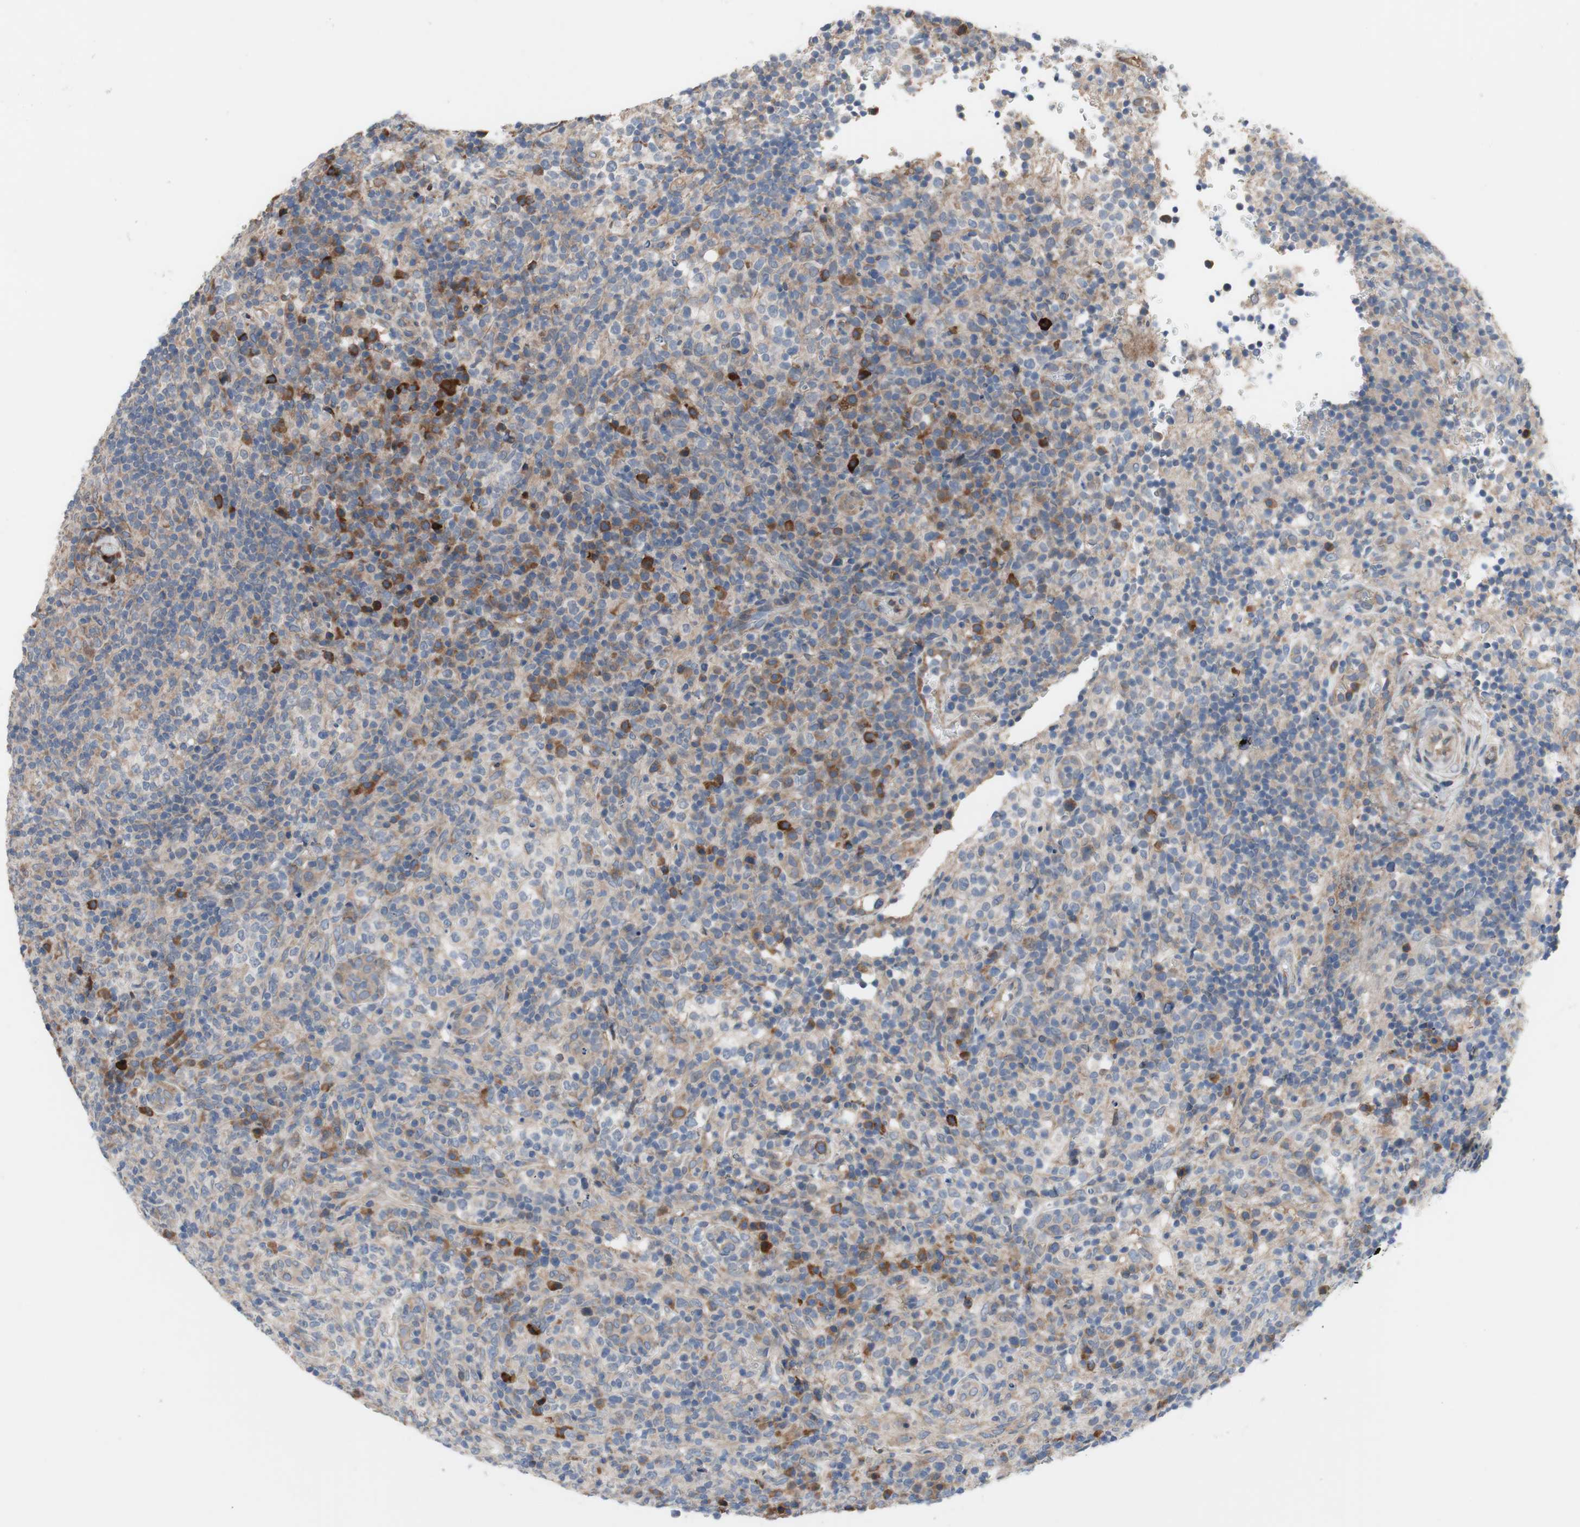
{"staining": {"intensity": "moderate", "quantity": ">75%", "location": "cytoplasmic/membranous"}, "tissue": "lymphoma", "cell_type": "Tumor cells", "image_type": "cancer", "snomed": [{"axis": "morphology", "description": "Malignant lymphoma, non-Hodgkin's type, High grade"}, {"axis": "topography", "description": "Lymph node"}], "caption": "Human high-grade malignant lymphoma, non-Hodgkin's type stained with a brown dye demonstrates moderate cytoplasmic/membranous positive positivity in about >75% of tumor cells.", "gene": "TTC14", "patient": {"sex": "female", "age": 76}}